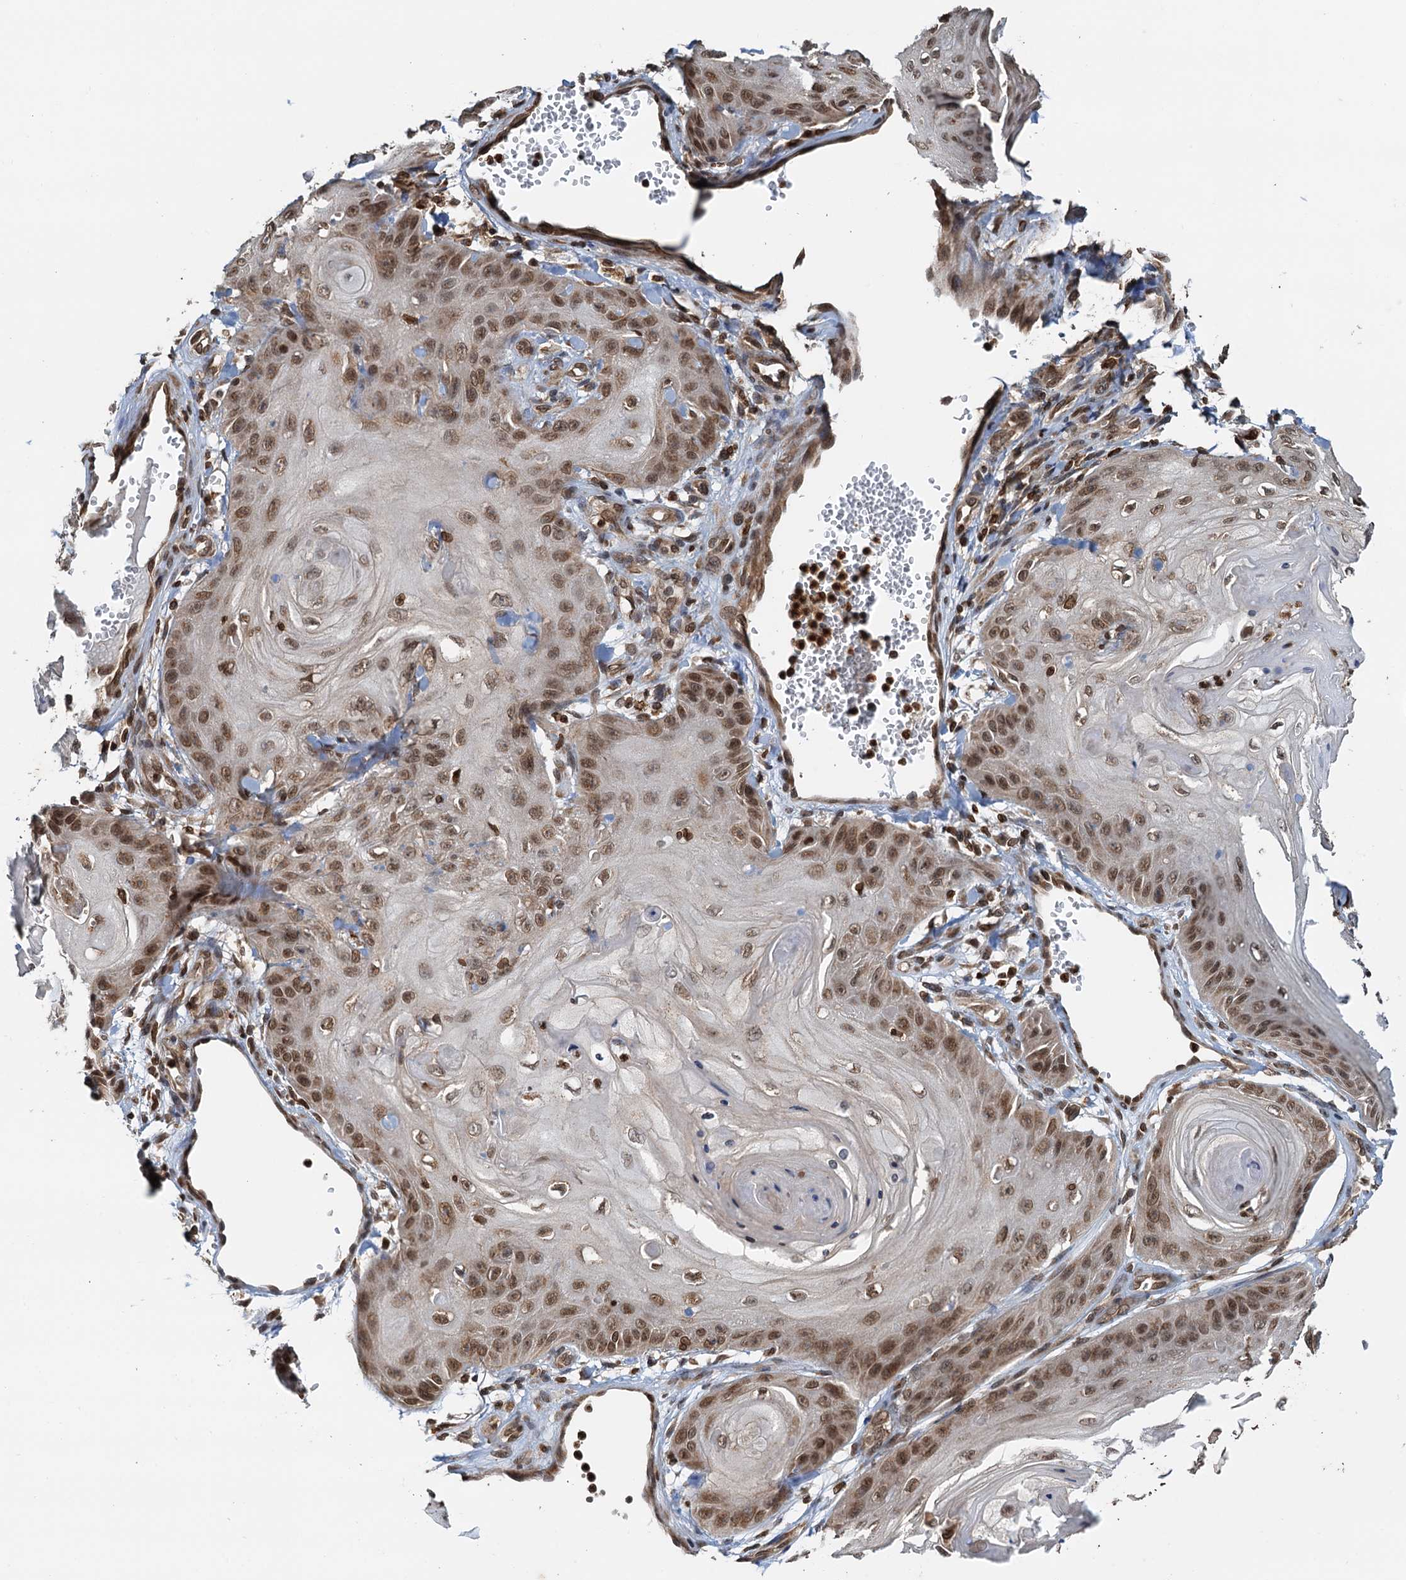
{"staining": {"intensity": "moderate", "quantity": "25%-75%", "location": "cytoplasmic/membranous,nuclear"}, "tissue": "skin cancer", "cell_type": "Tumor cells", "image_type": "cancer", "snomed": [{"axis": "morphology", "description": "Squamous cell carcinoma, NOS"}, {"axis": "topography", "description": "Skin"}], "caption": "Tumor cells demonstrate medium levels of moderate cytoplasmic/membranous and nuclear staining in about 25%-75% of cells in human skin cancer (squamous cell carcinoma). (Brightfield microscopy of DAB IHC at high magnification).", "gene": "ZC3H13", "patient": {"sex": "male", "age": 74}}